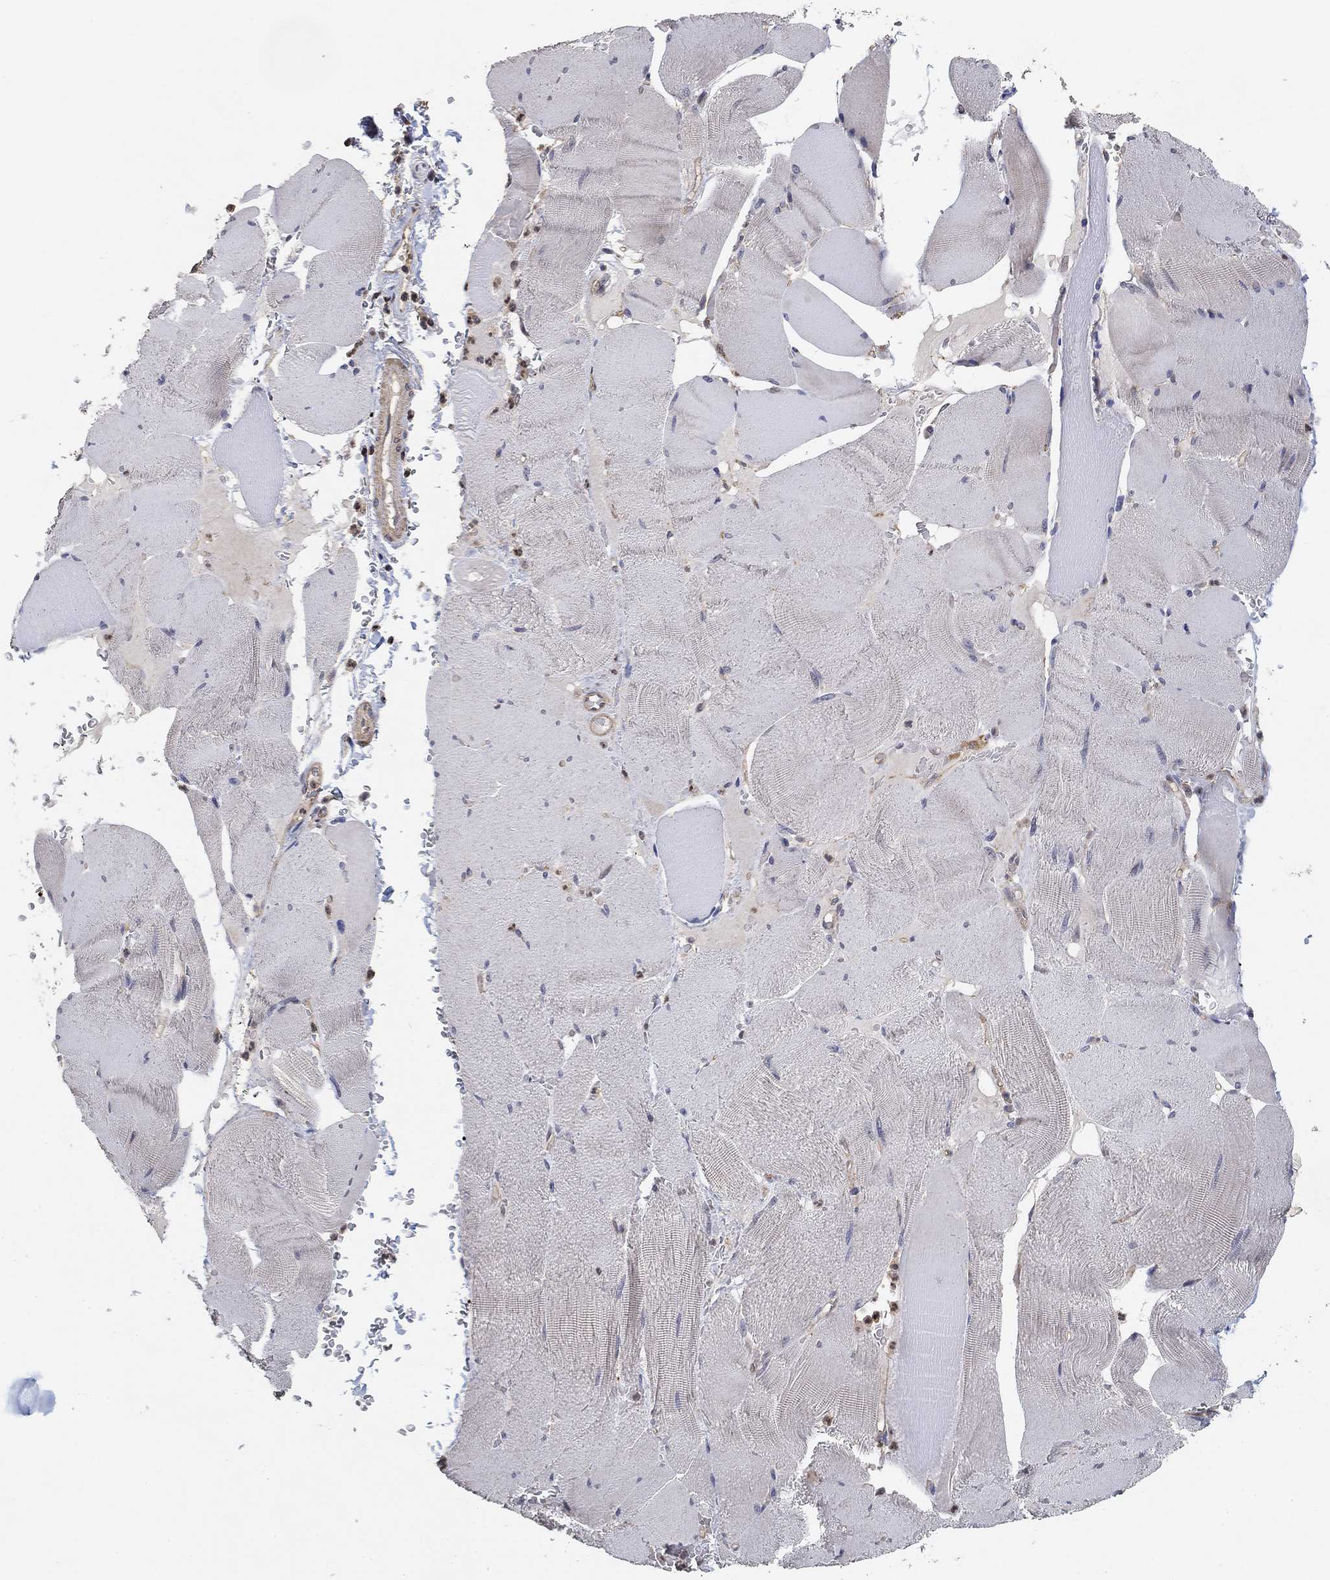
{"staining": {"intensity": "weak", "quantity": "25%-75%", "location": "cytoplasmic/membranous"}, "tissue": "skeletal muscle", "cell_type": "Myocytes", "image_type": "normal", "snomed": [{"axis": "morphology", "description": "Normal tissue, NOS"}, {"axis": "topography", "description": "Skeletal muscle"}], "caption": "Immunohistochemistry (IHC) (DAB (3,3'-diaminobenzidine)) staining of unremarkable skeletal muscle exhibits weak cytoplasmic/membranous protein expression in about 25%-75% of myocytes.", "gene": "MCUR1", "patient": {"sex": "male", "age": 56}}